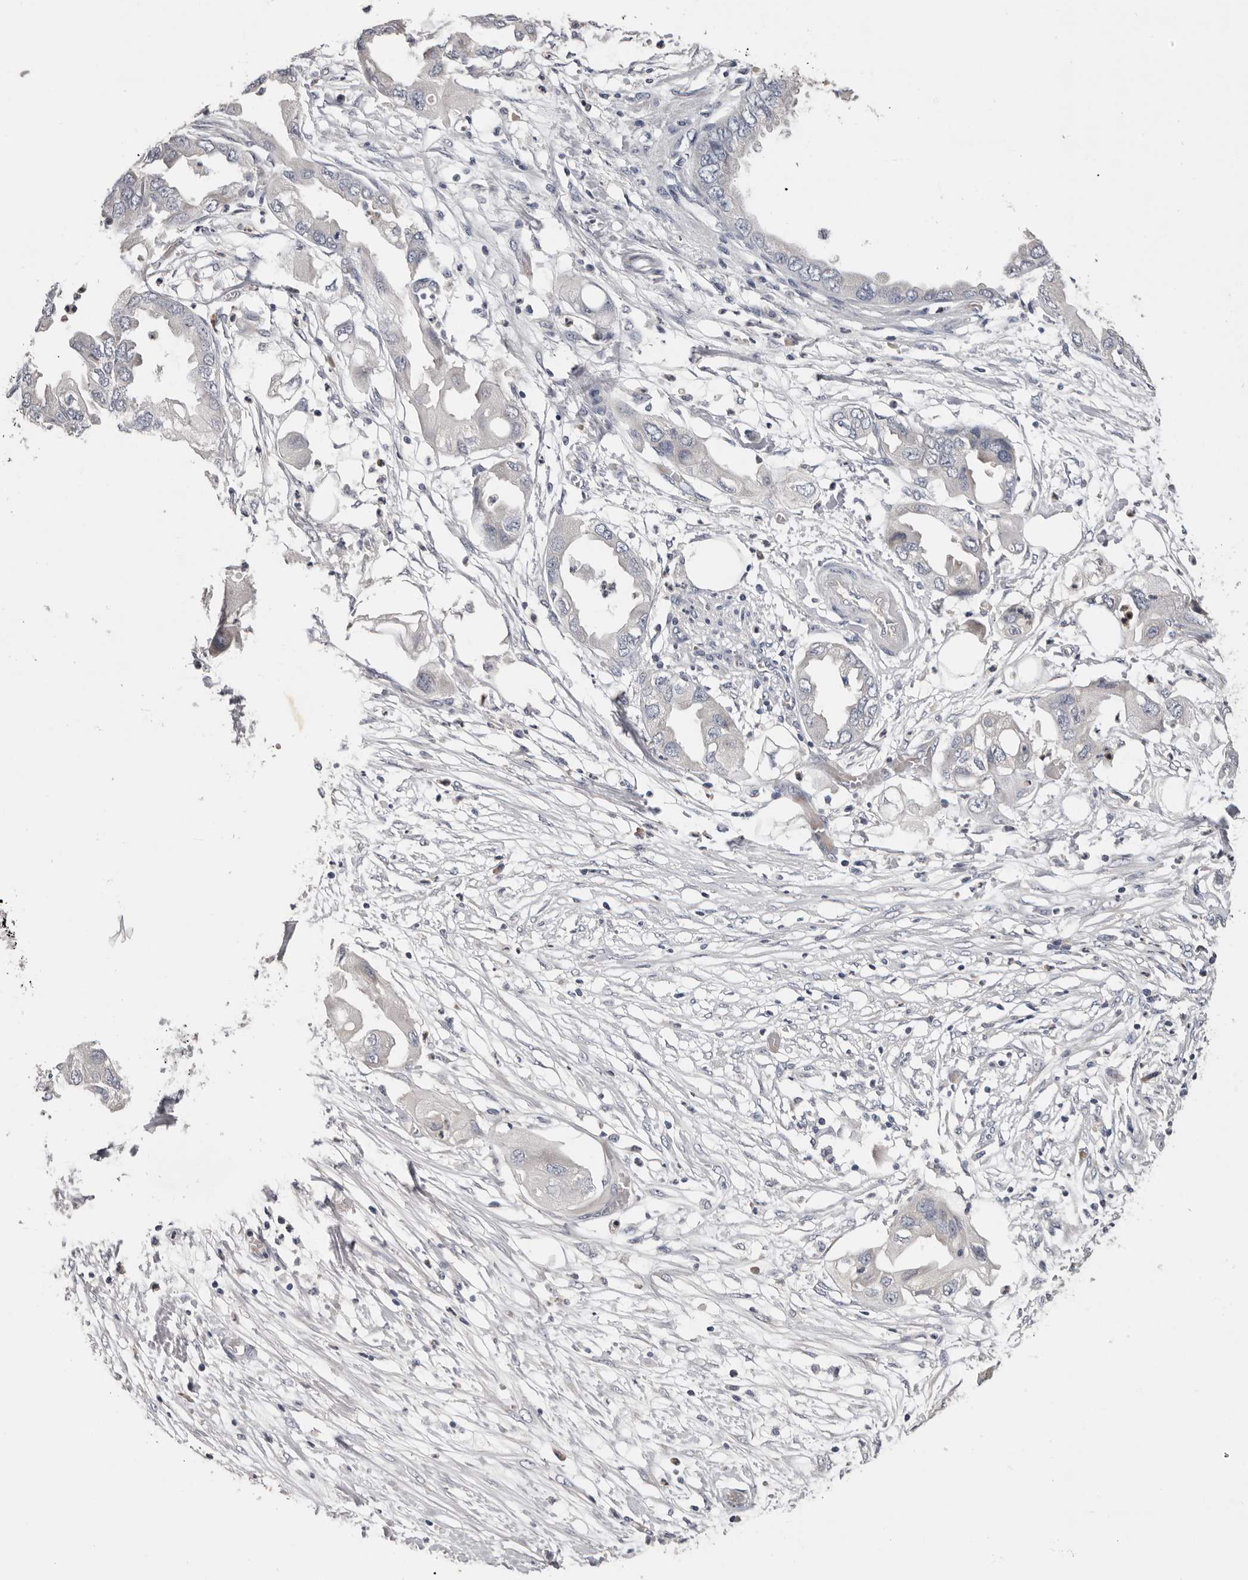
{"staining": {"intensity": "negative", "quantity": "none", "location": "none"}, "tissue": "endometrial cancer", "cell_type": "Tumor cells", "image_type": "cancer", "snomed": [{"axis": "morphology", "description": "Adenocarcinoma, NOS"}, {"axis": "morphology", "description": "Adenocarcinoma, metastatic, NOS"}, {"axis": "topography", "description": "Adipose tissue"}, {"axis": "topography", "description": "Endometrium"}], "caption": "Endometrial cancer was stained to show a protein in brown. There is no significant staining in tumor cells. Nuclei are stained in blue.", "gene": "KIF2B", "patient": {"sex": "female", "age": 67}}